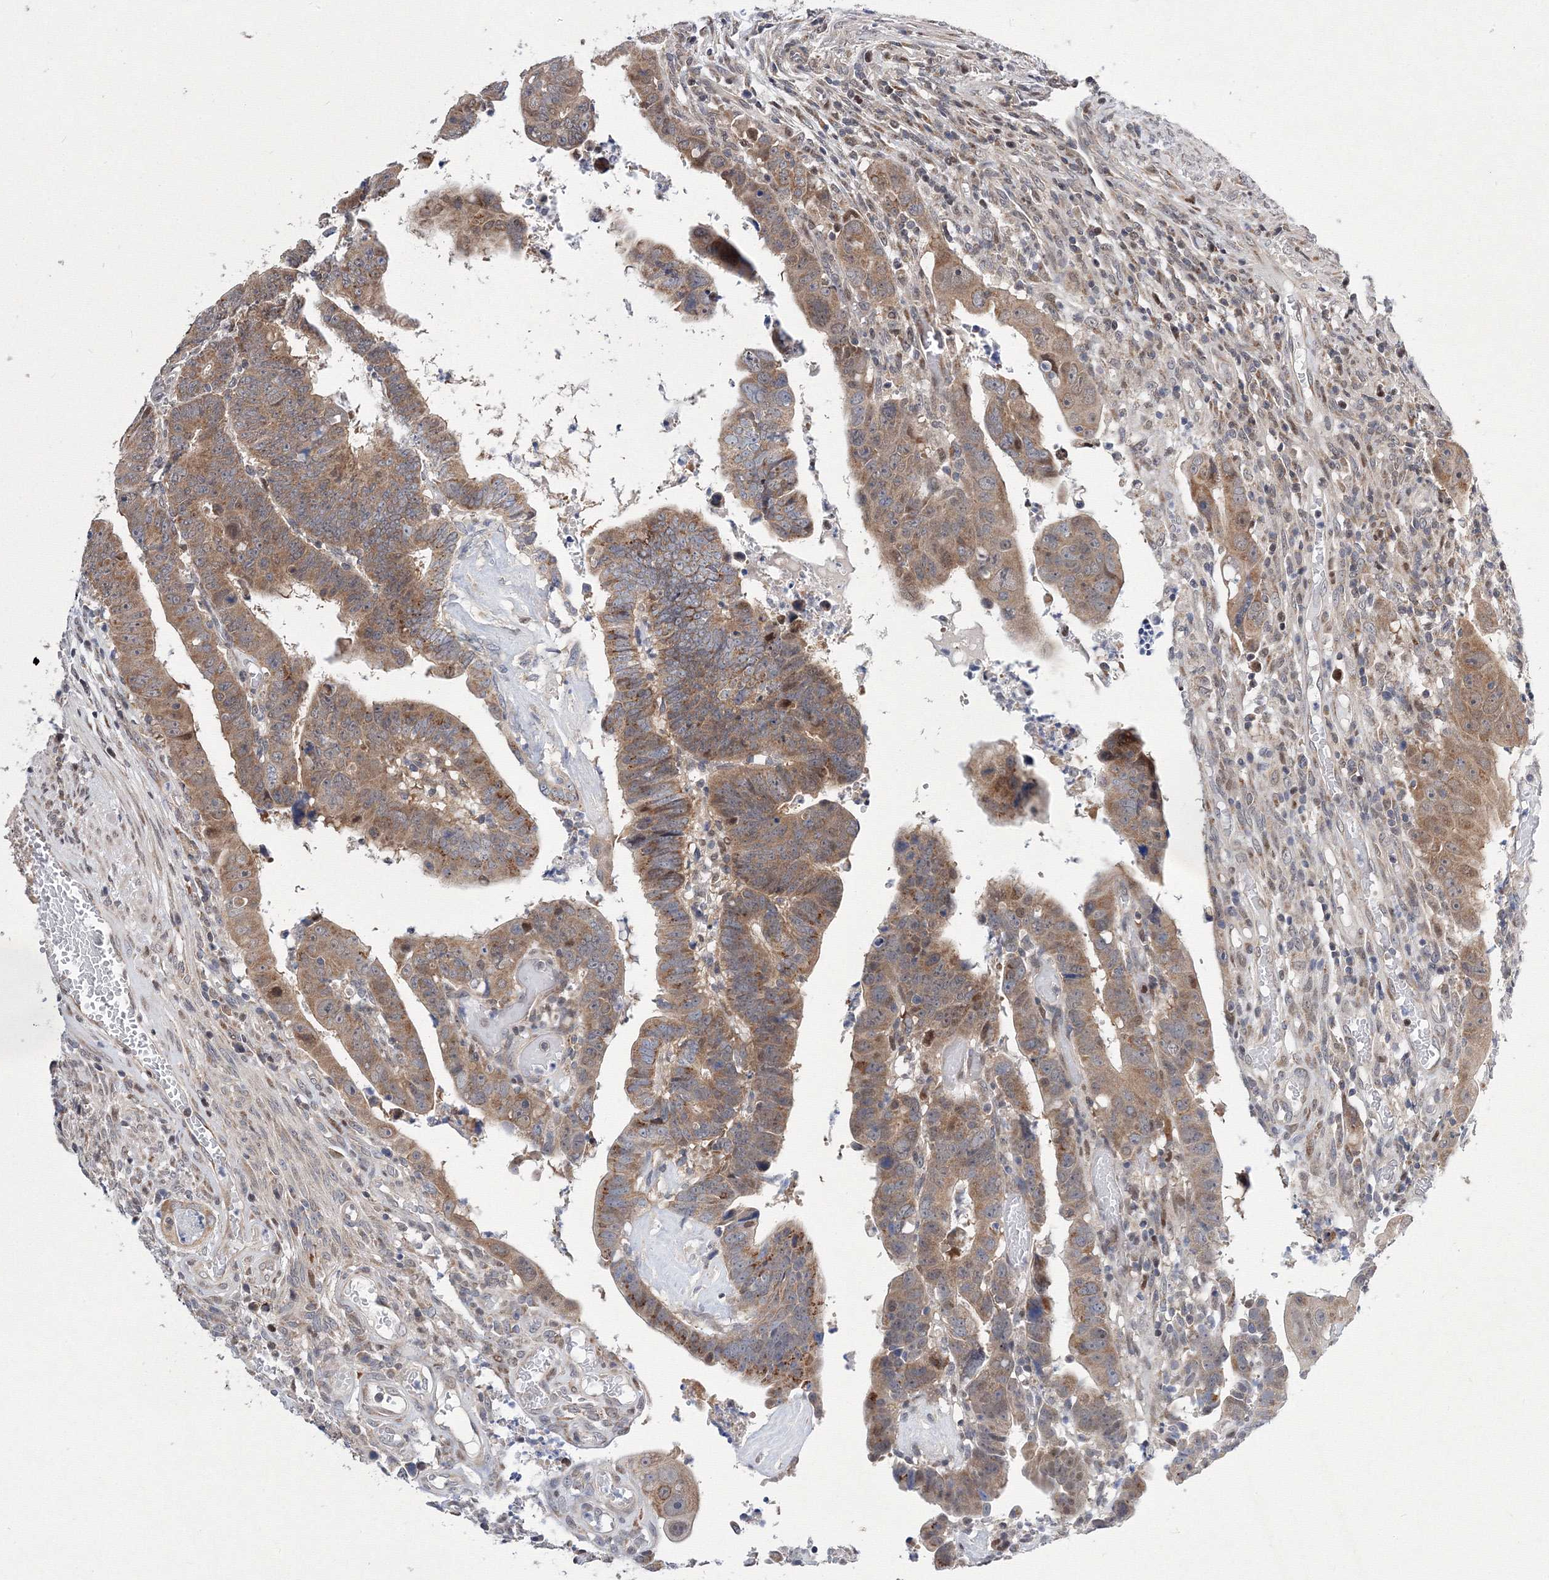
{"staining": {"intensity": "moderate", "quantity": ">75%", "location": "cytoplasmic/membranous"}, "tissue": "colorectal cancer", "cell_type": "Tumor cells", "image_type": "cancer", "snomed": [{"axis": "morphology", "description": "Normal tissue, NOS"}, {"axis": "morphology", "description": "Adenocarcinoma, NOS"}, {"axis": "topography", "description": "Rectum"}], "caption": "Immunohistochemical staining of human adenocarcinoma (colorectal) displays medium levels of moderate cytoplasmic/membranous protein expression in about >75% of tumor cells. The protein of interest is shown in brown color, while the nuclei are stained blue.", "gene": "GPN1", "patient": {"sex": "female", "age": 65}}